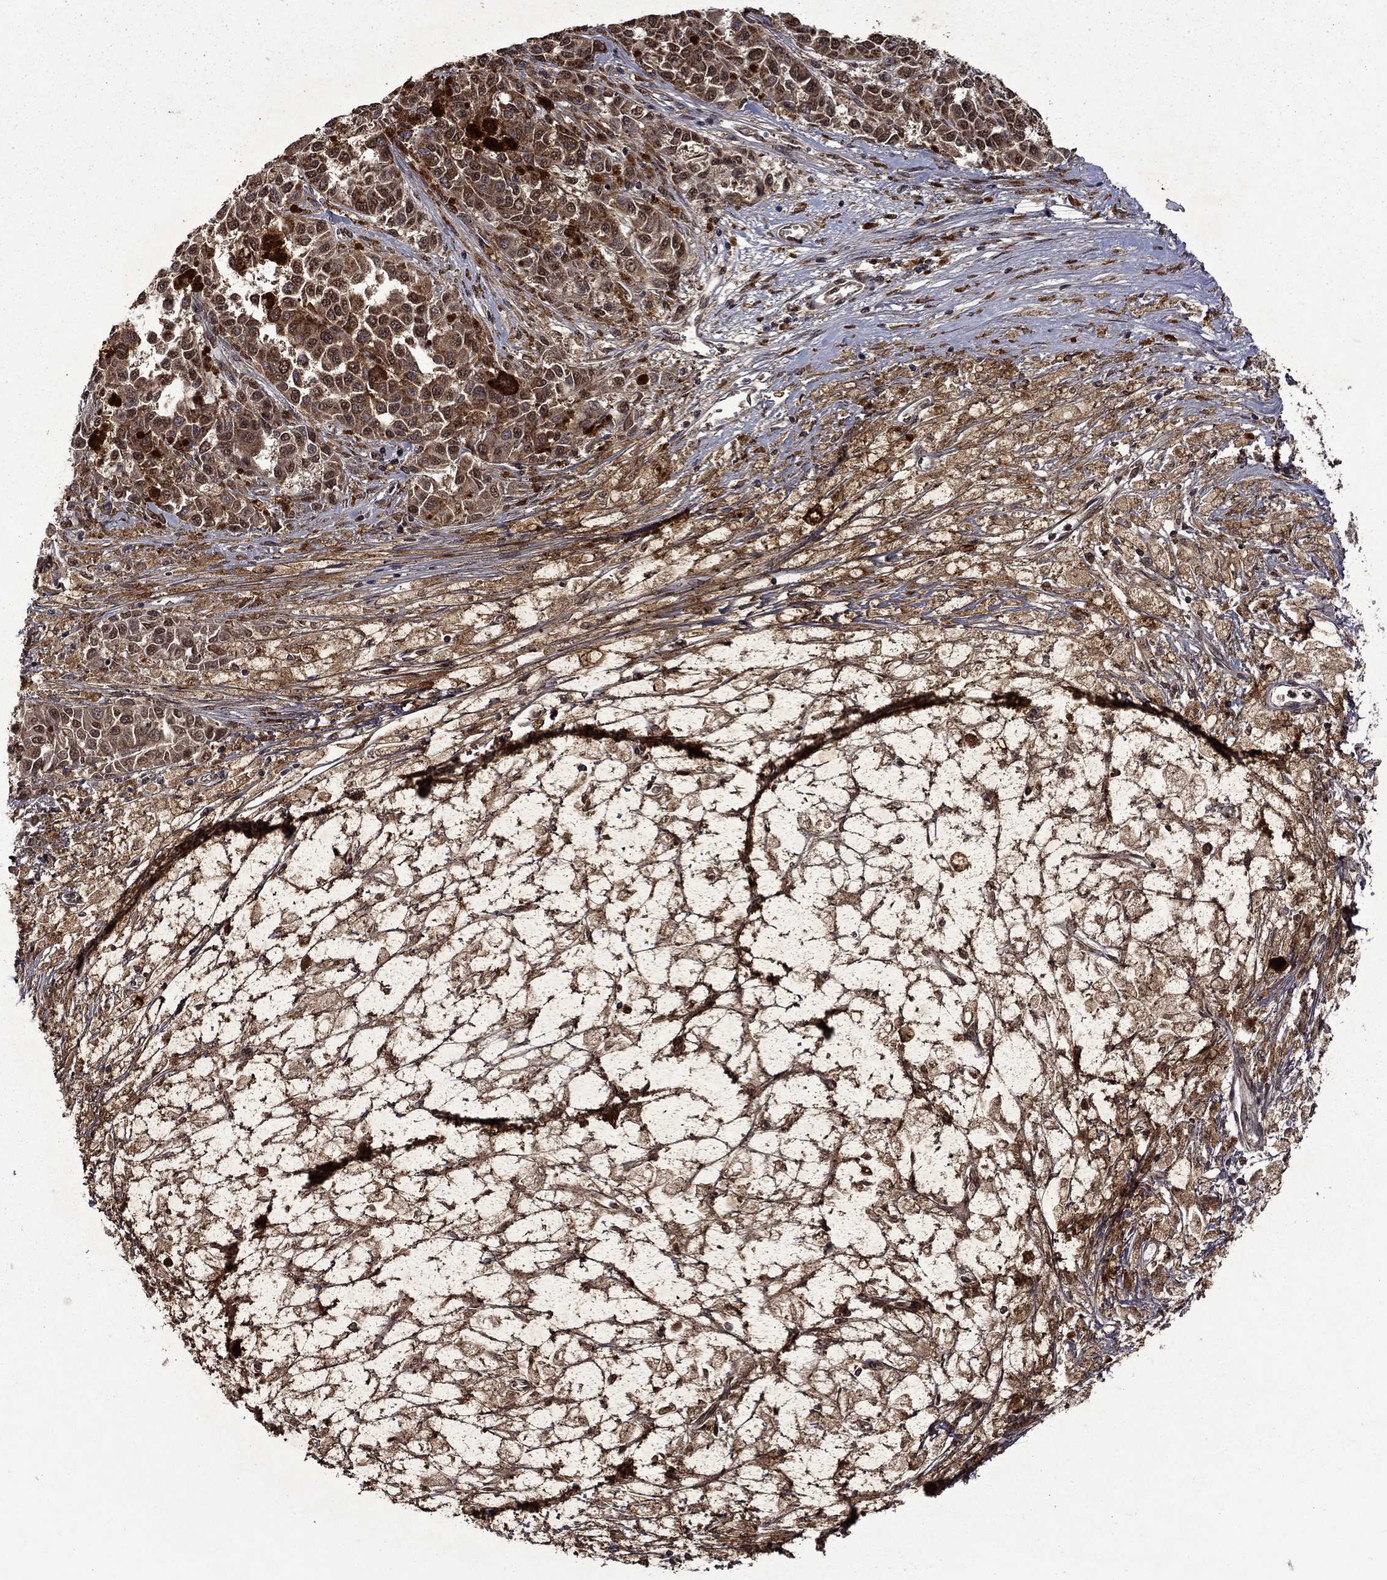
{"staining": {"intensity": "strong", "quantity": ">75%", "location": "cytoplasmic/membranous"}, "tissue": "melanoma", "cell_type": "Tumor cells", "image_type": "cancer", "snomed": [{"axis": "morphology", "description": "Malignant melanoma, NOS"}, {"axis": "topography", "description": "Skin"}], "caption": "Immunohistochemistry (DAB) staining of malignant melanoma shows strong cytoplasmic/membranous protein expression in approximately >75% of tumor cells.", "gene": "ITM2B", "patient": {"sex": "female", "age": 58}}